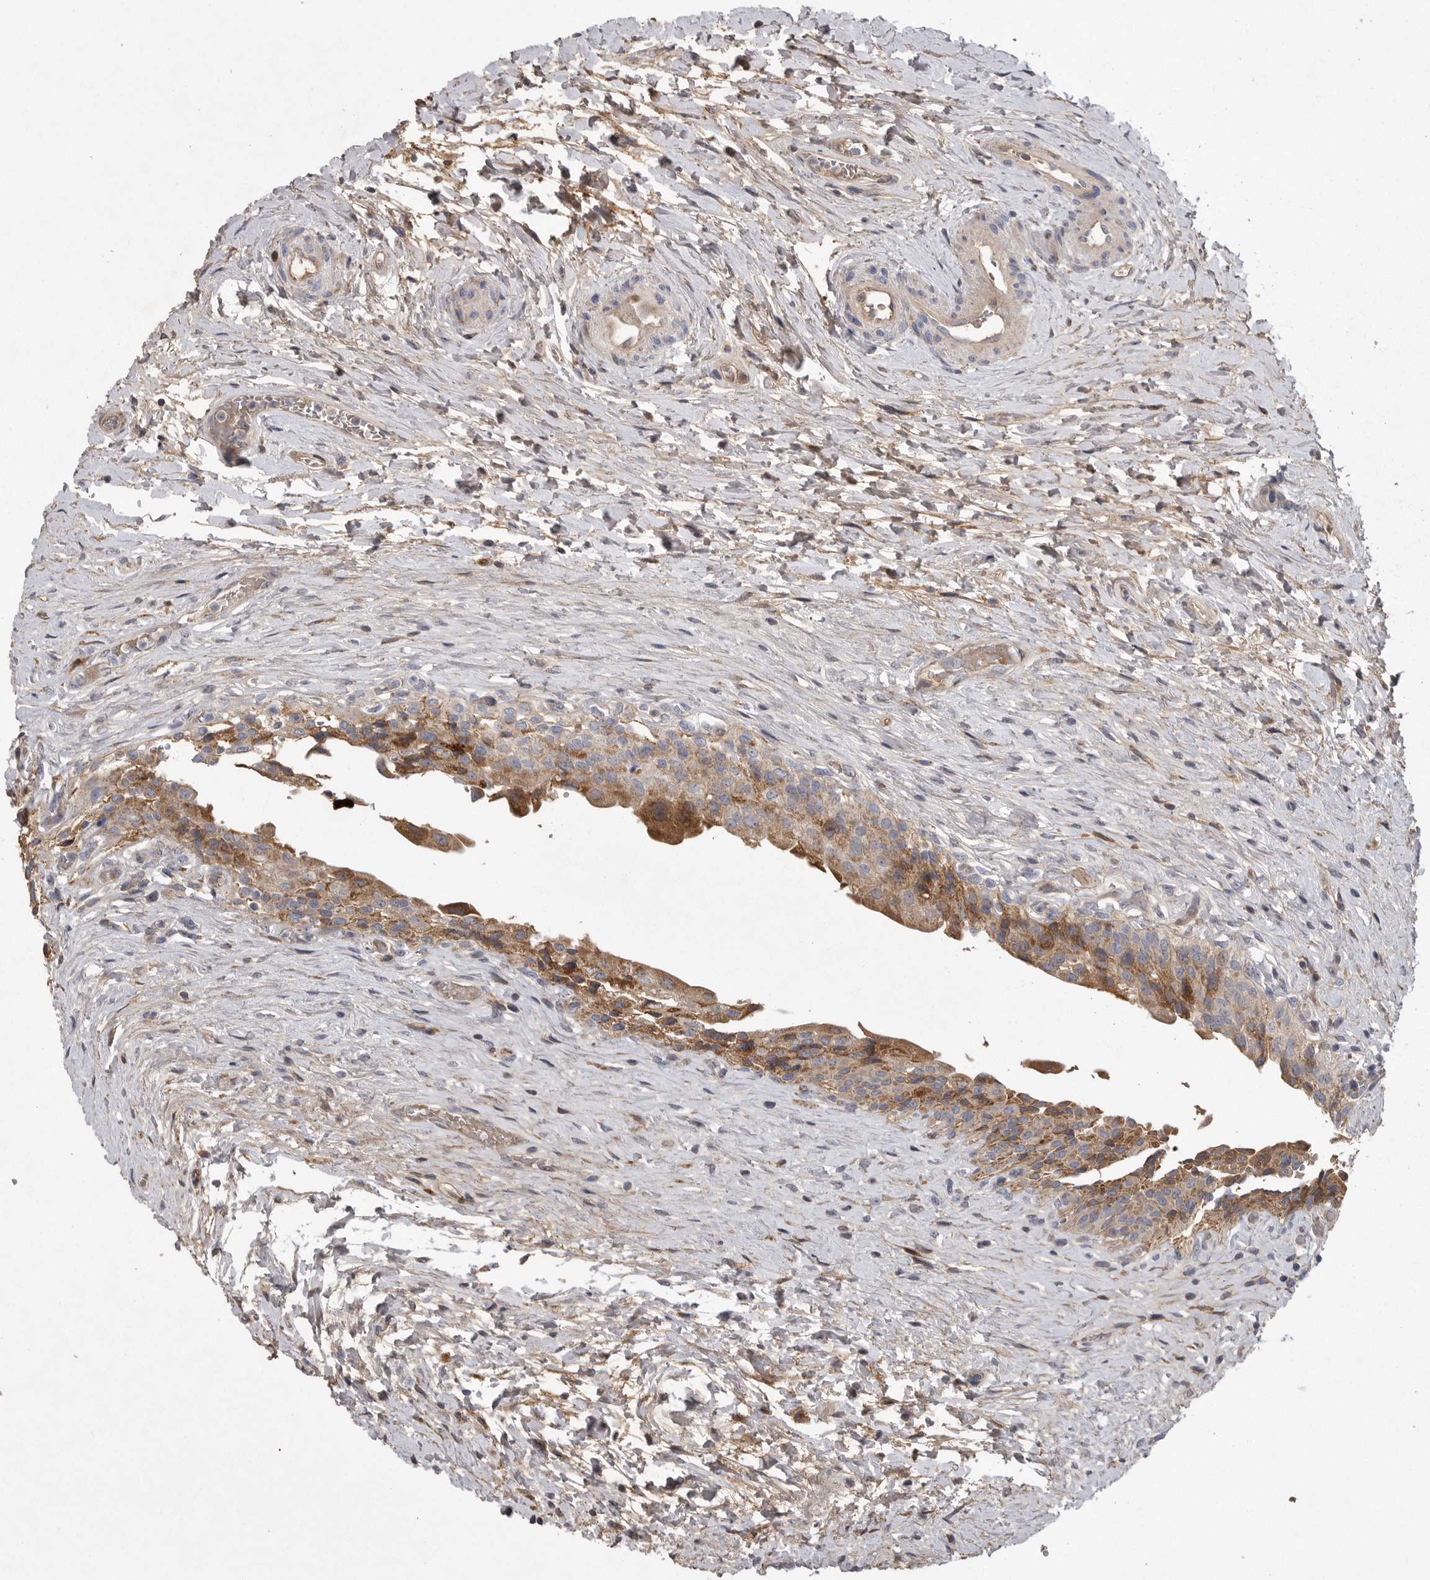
{"staining": {"intensity": "moderate", "quantity": ">75%", "location": "cytoplasmic/membranous"}, "tissue": "urinary bladder", "cell_type": "Urothelial cells", "image_type": "normal", "snomed": [{"axis": "morphology", "description": "Normal tissue, NOS"}, {"axis": "topography", "description": "Urinary bladder"}], "caption": "Protein expression by IHC reveals moderate cytoplasmic/membranous positivity in approximately >75% of urothelial cells in benign urinary bladder.", "gene": "CRP", "patient": {"sex": "male", "age": 74}}